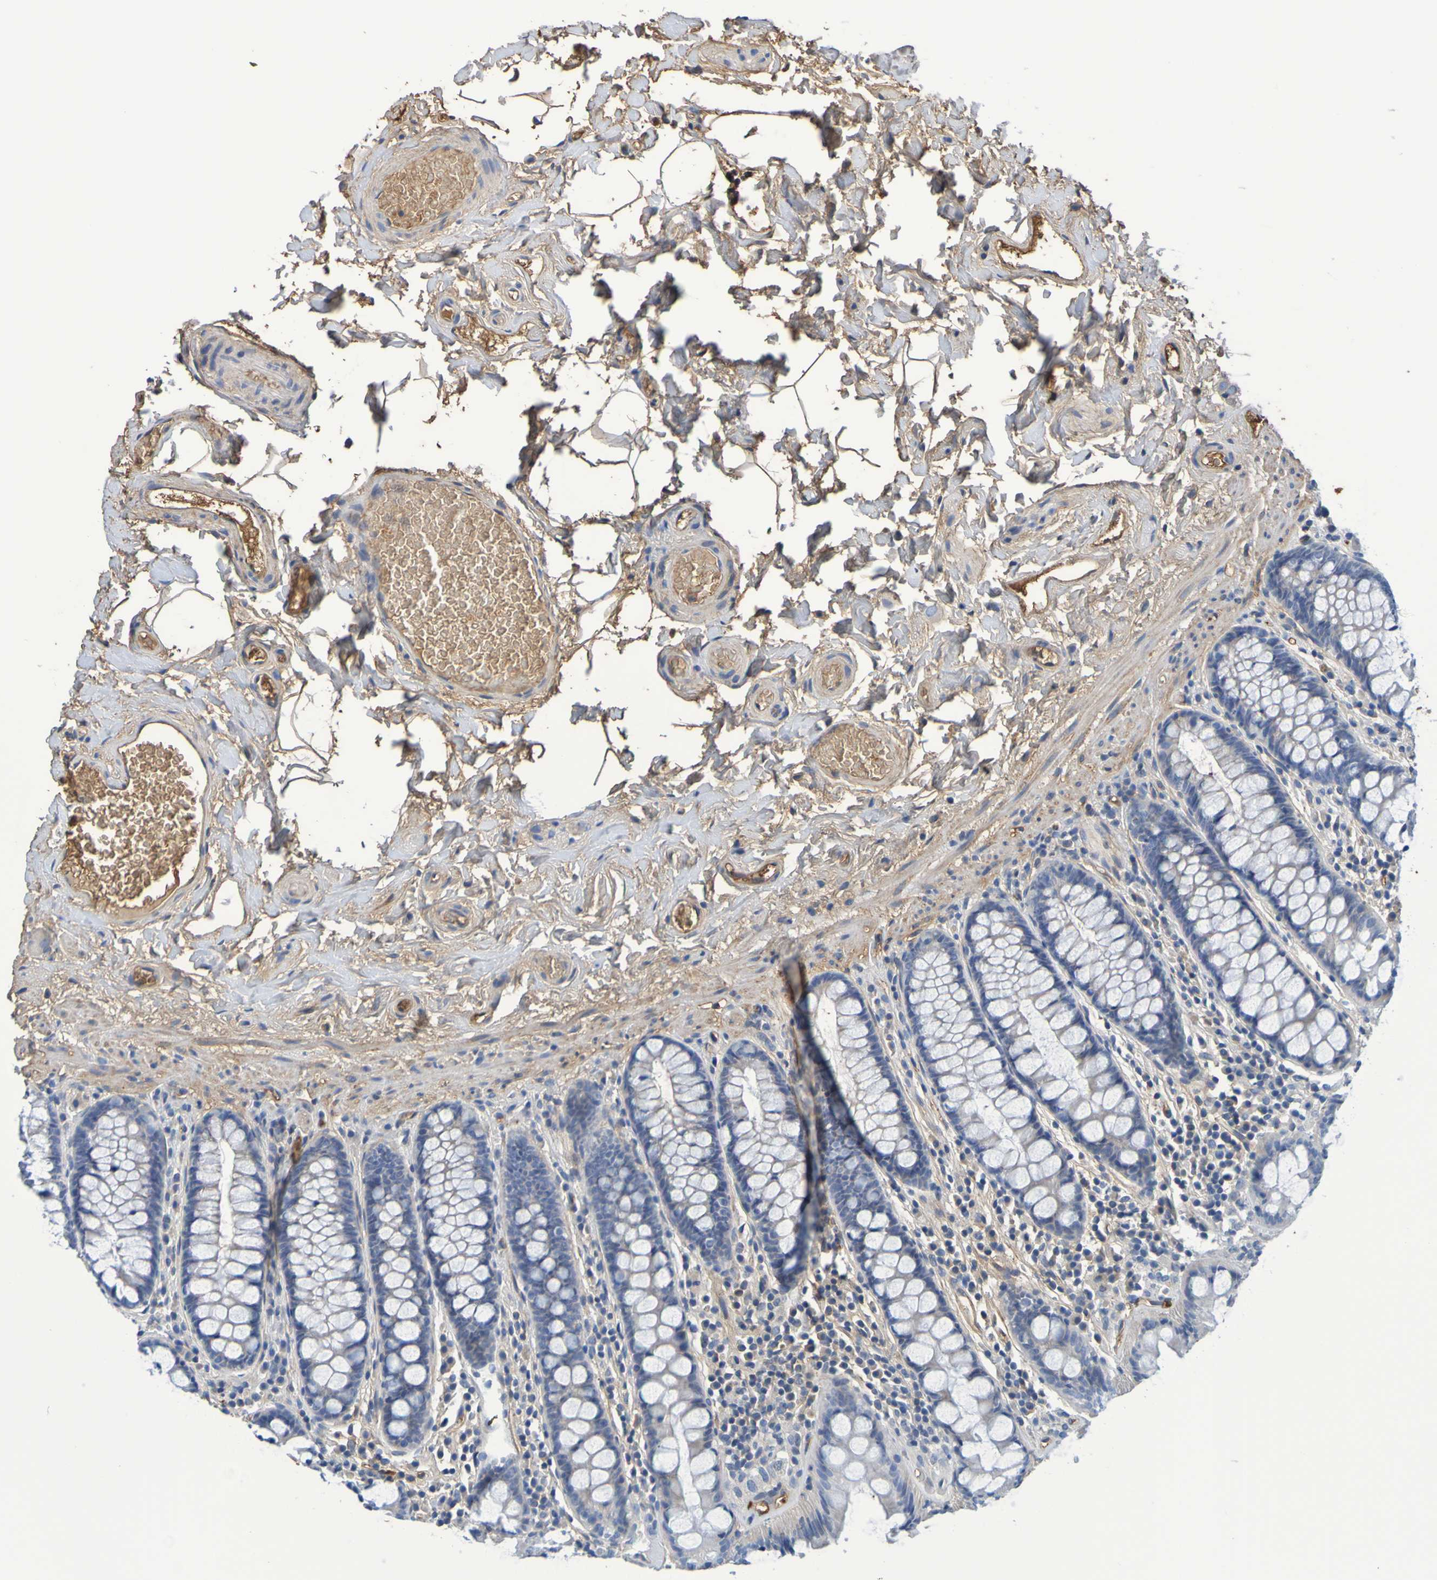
{"staining": {"intensity": "moderate", "quantity": ">75%", "location": "cytoplasmic/membranous"}, "tissue": "colon", "cell_type": "Endothelial cells", "image_type": "normal", "snomed": [{"axis": "morphology", "description": "Normal tissue, NOS"}, {"axis": "topography", "description": "Colon"}], "caption": "Protein analysis of normal colon shows moderate cytoplasmic/membranous positivity in approximately >75% of endothelial cells.", "gene": "GAB3", "patient": {"sex": "female", "age": 80}}